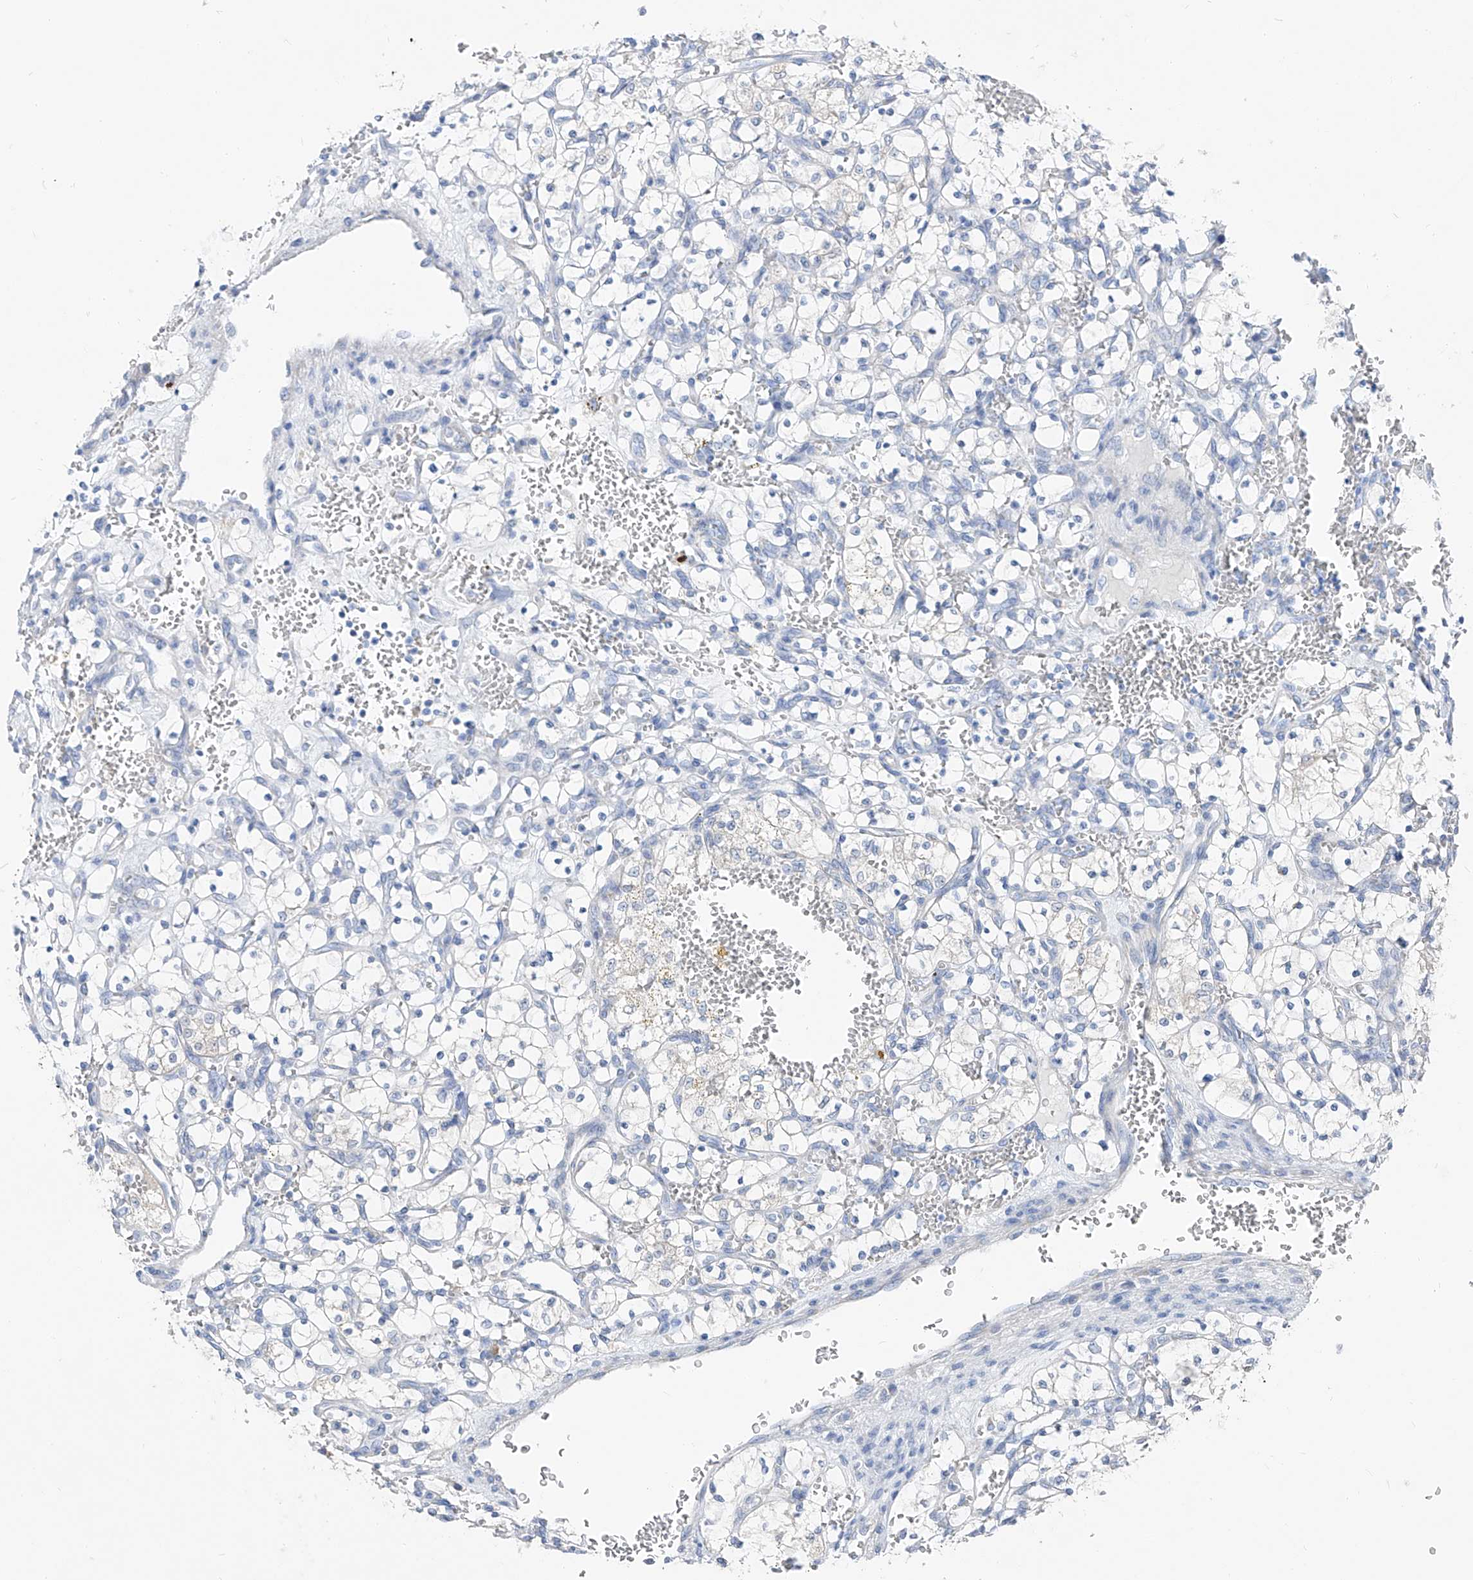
{"staining": {"intensity": "negative", "quantity": "none", "location": "none"}, "tissue": "renal cancer", "cell_type": "Tumor cells", "image_type": "cancer", "snomed": [{"axis": "morphology", "description": "Adenocarcinoma, NOS"}, {"axis": "topography", "description": "Kidney"}], "caption": "Histopathology image shows no significant protein staining in tumor cells of renal cancer.", "gene": "UFL1", "patient": {"sex": "female", "age": 69}}